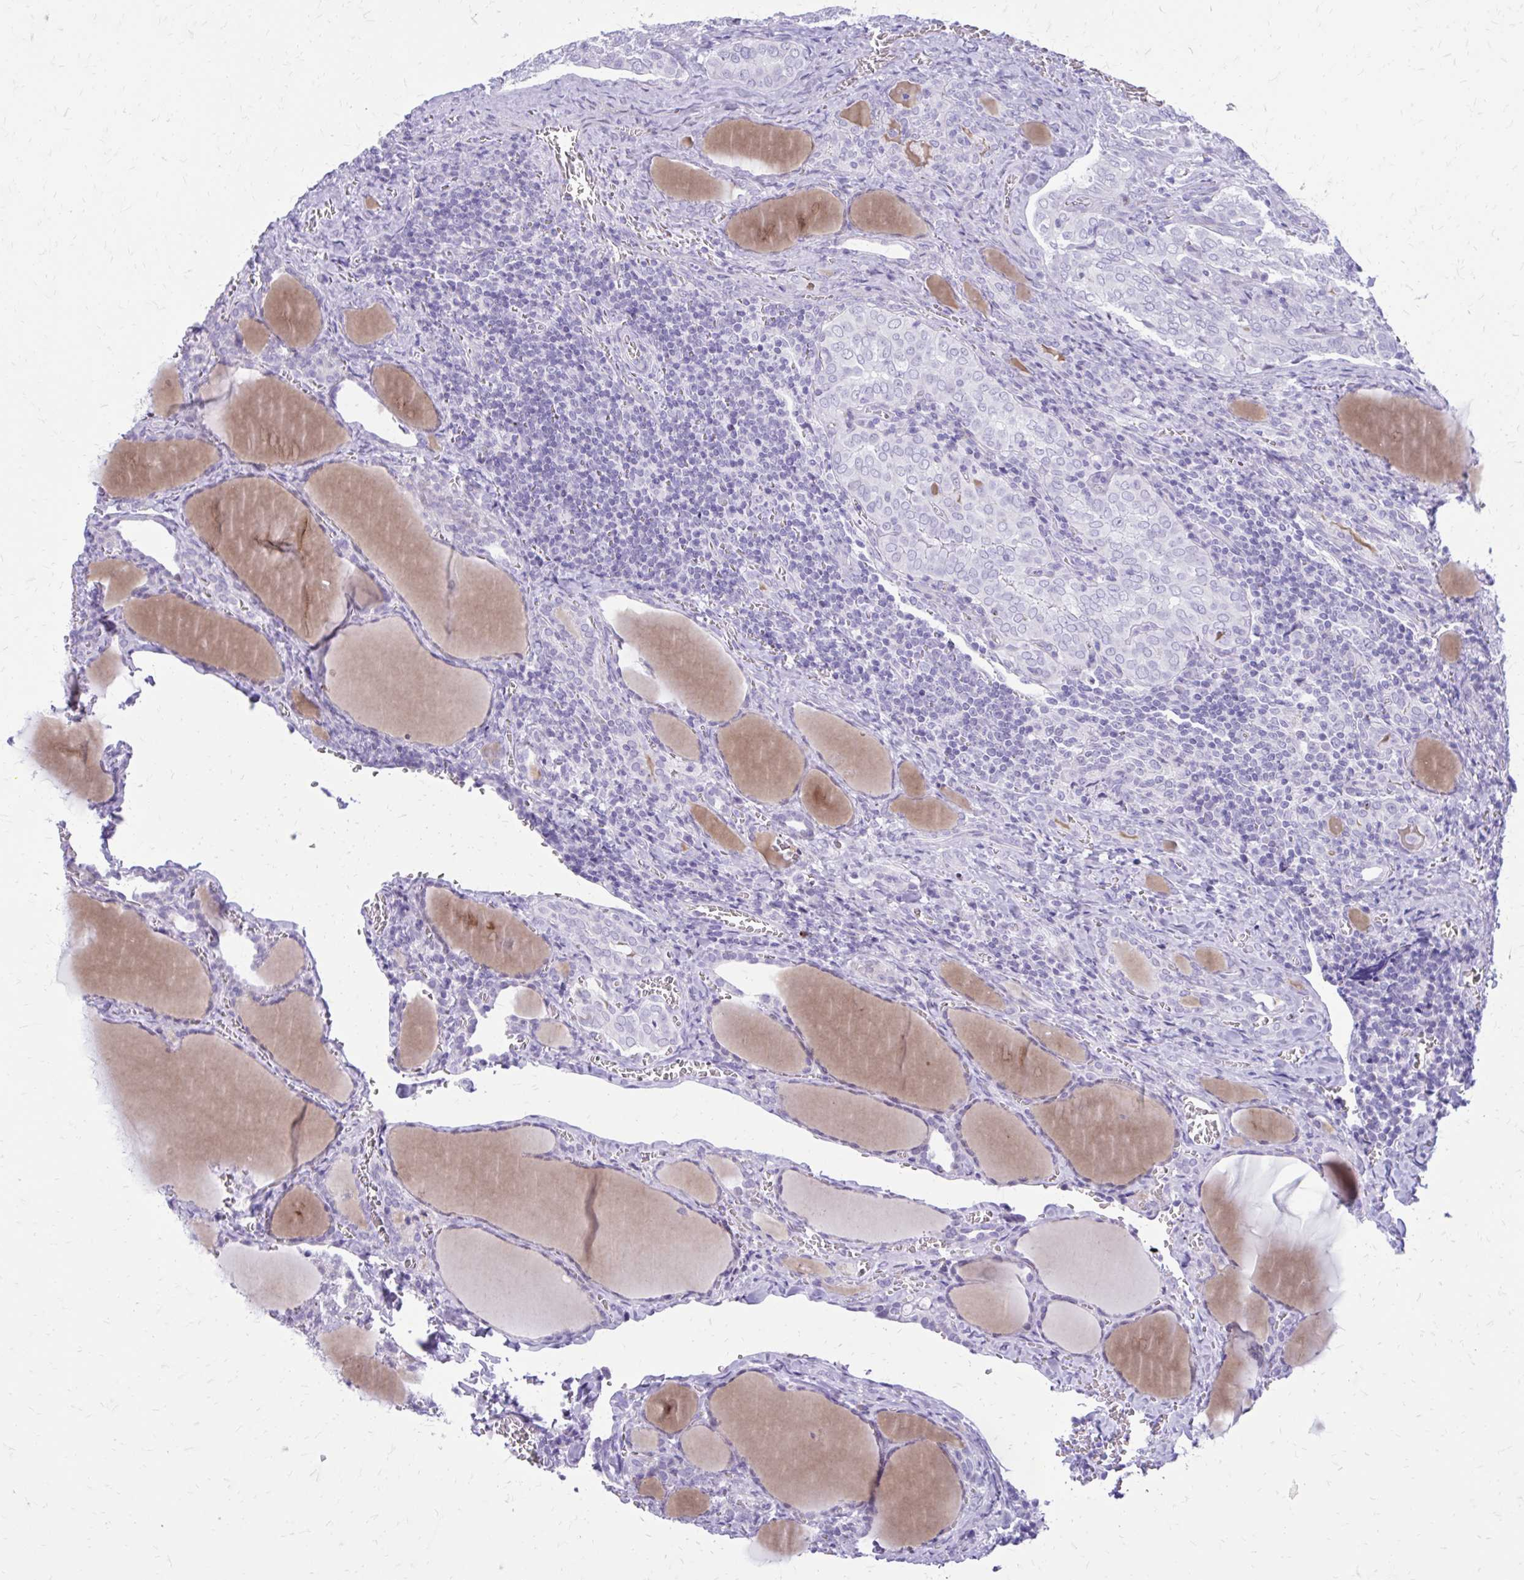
{"staining": {"intensity": "negative", "quantity": "none", "location": "none"}, "tissue": "thyroid cancer", "cell_type": "Tumor cells", "image_type": "cancer", "snomed": [{"axis": "morphology", "description": "Papillary adenocarcinoma, NOS"}, {"axis": "topography", "description": "Thyroid gland"}], "caption": "Thyroid cancer (papillary adenocarcinoma) stained for a protein using immunohistochemistry (IHC) exhibits no staining tumor cells.", "gene": "LCN15", "patient": {"sex": "female", "age": 30}}